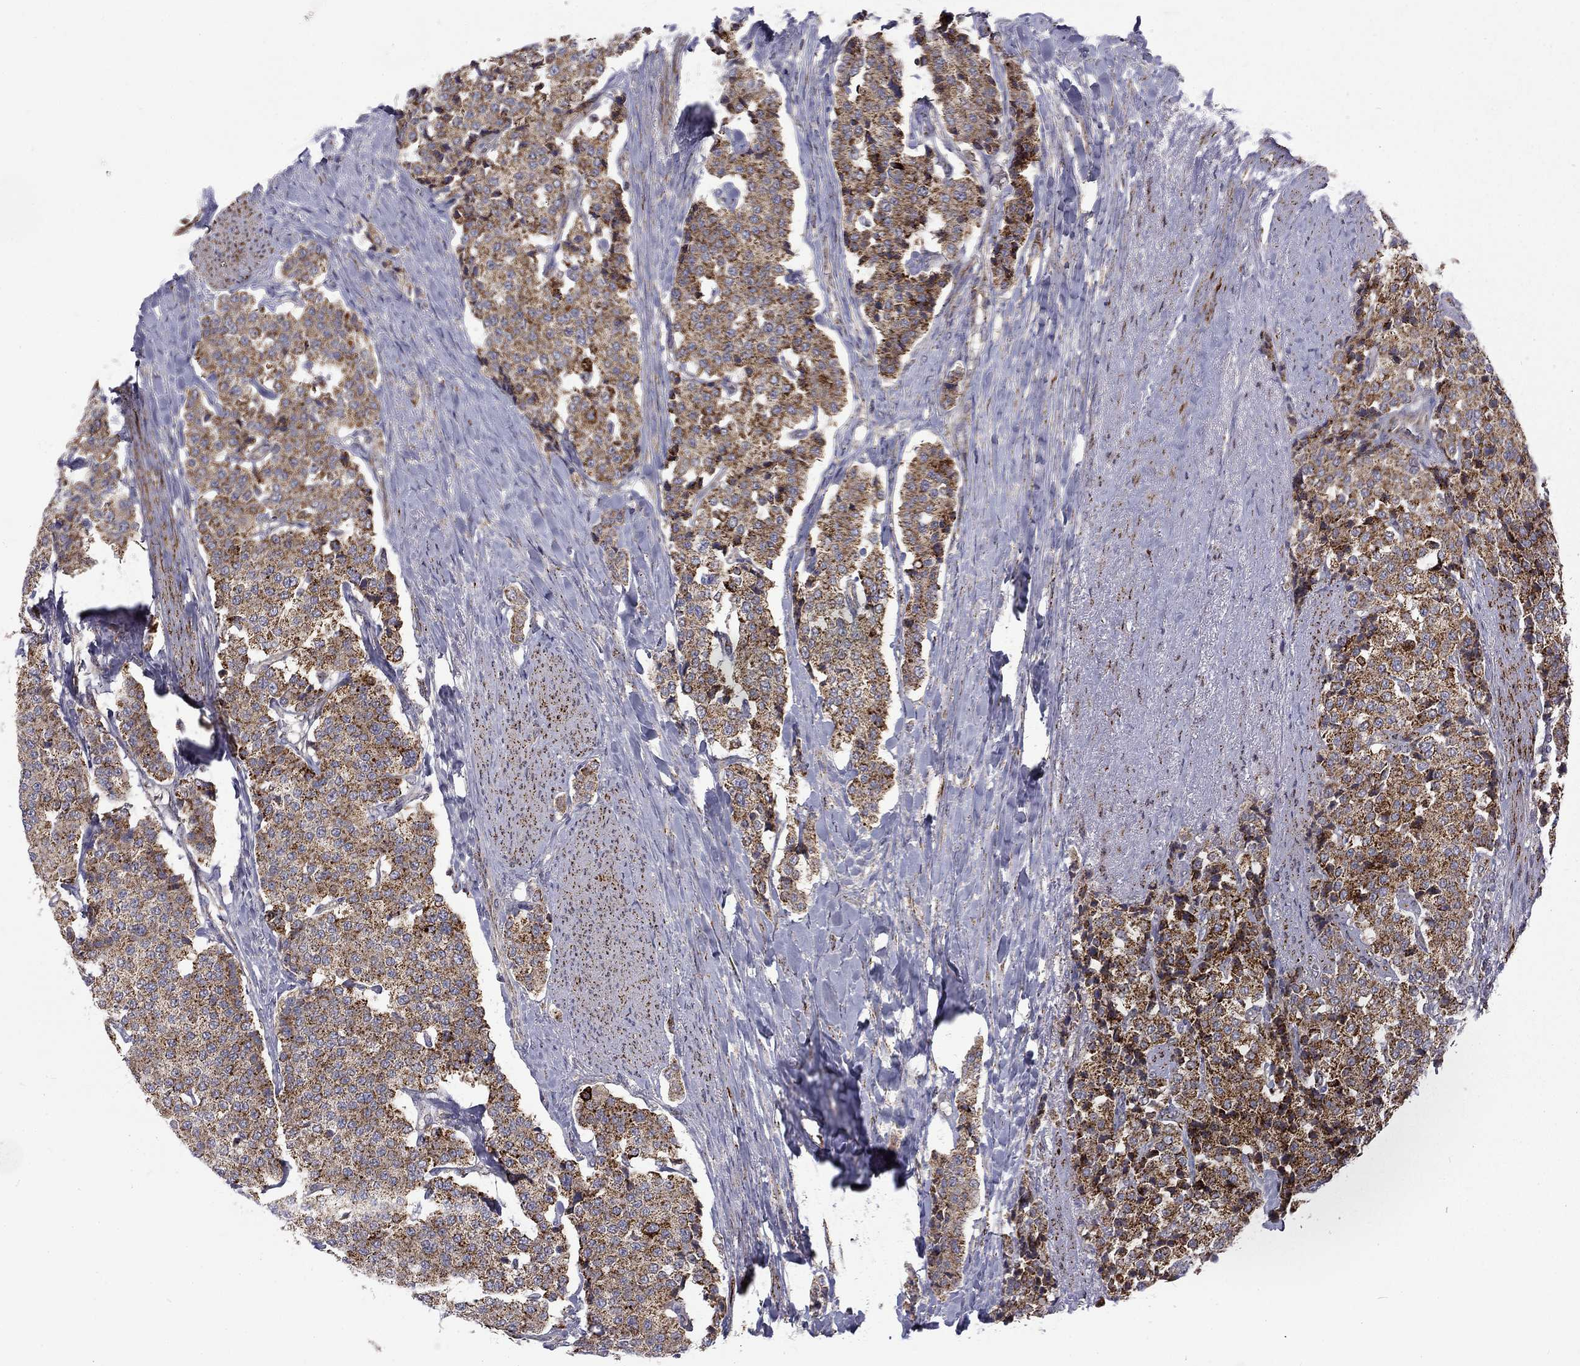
{"staining": {"intensity": "strong", "quantity": ">75%", "location": "cytoplasmic/membranous"}, "tissue": "carcinoid", "cell_type": "Tumor cells", "image_type": "cancer", "snomed": [{"axis": "morphology", "description": "Carcinoid, malignant, NOS"}, {"axis": "topography", "description": "Small intestine"}], "caption": "IHC (DAB (3,3'-diaminobenzidine)) staining of human malignant carcinoid exhibits strong cytoplasmic/membranous protein positivity in about >75% of tumor cells. (brown staining indicates protein expression, while blue staining denotes nuclei).", "gene": "ALDH1B1", "patient": {"sex": "female", "age": 58}}